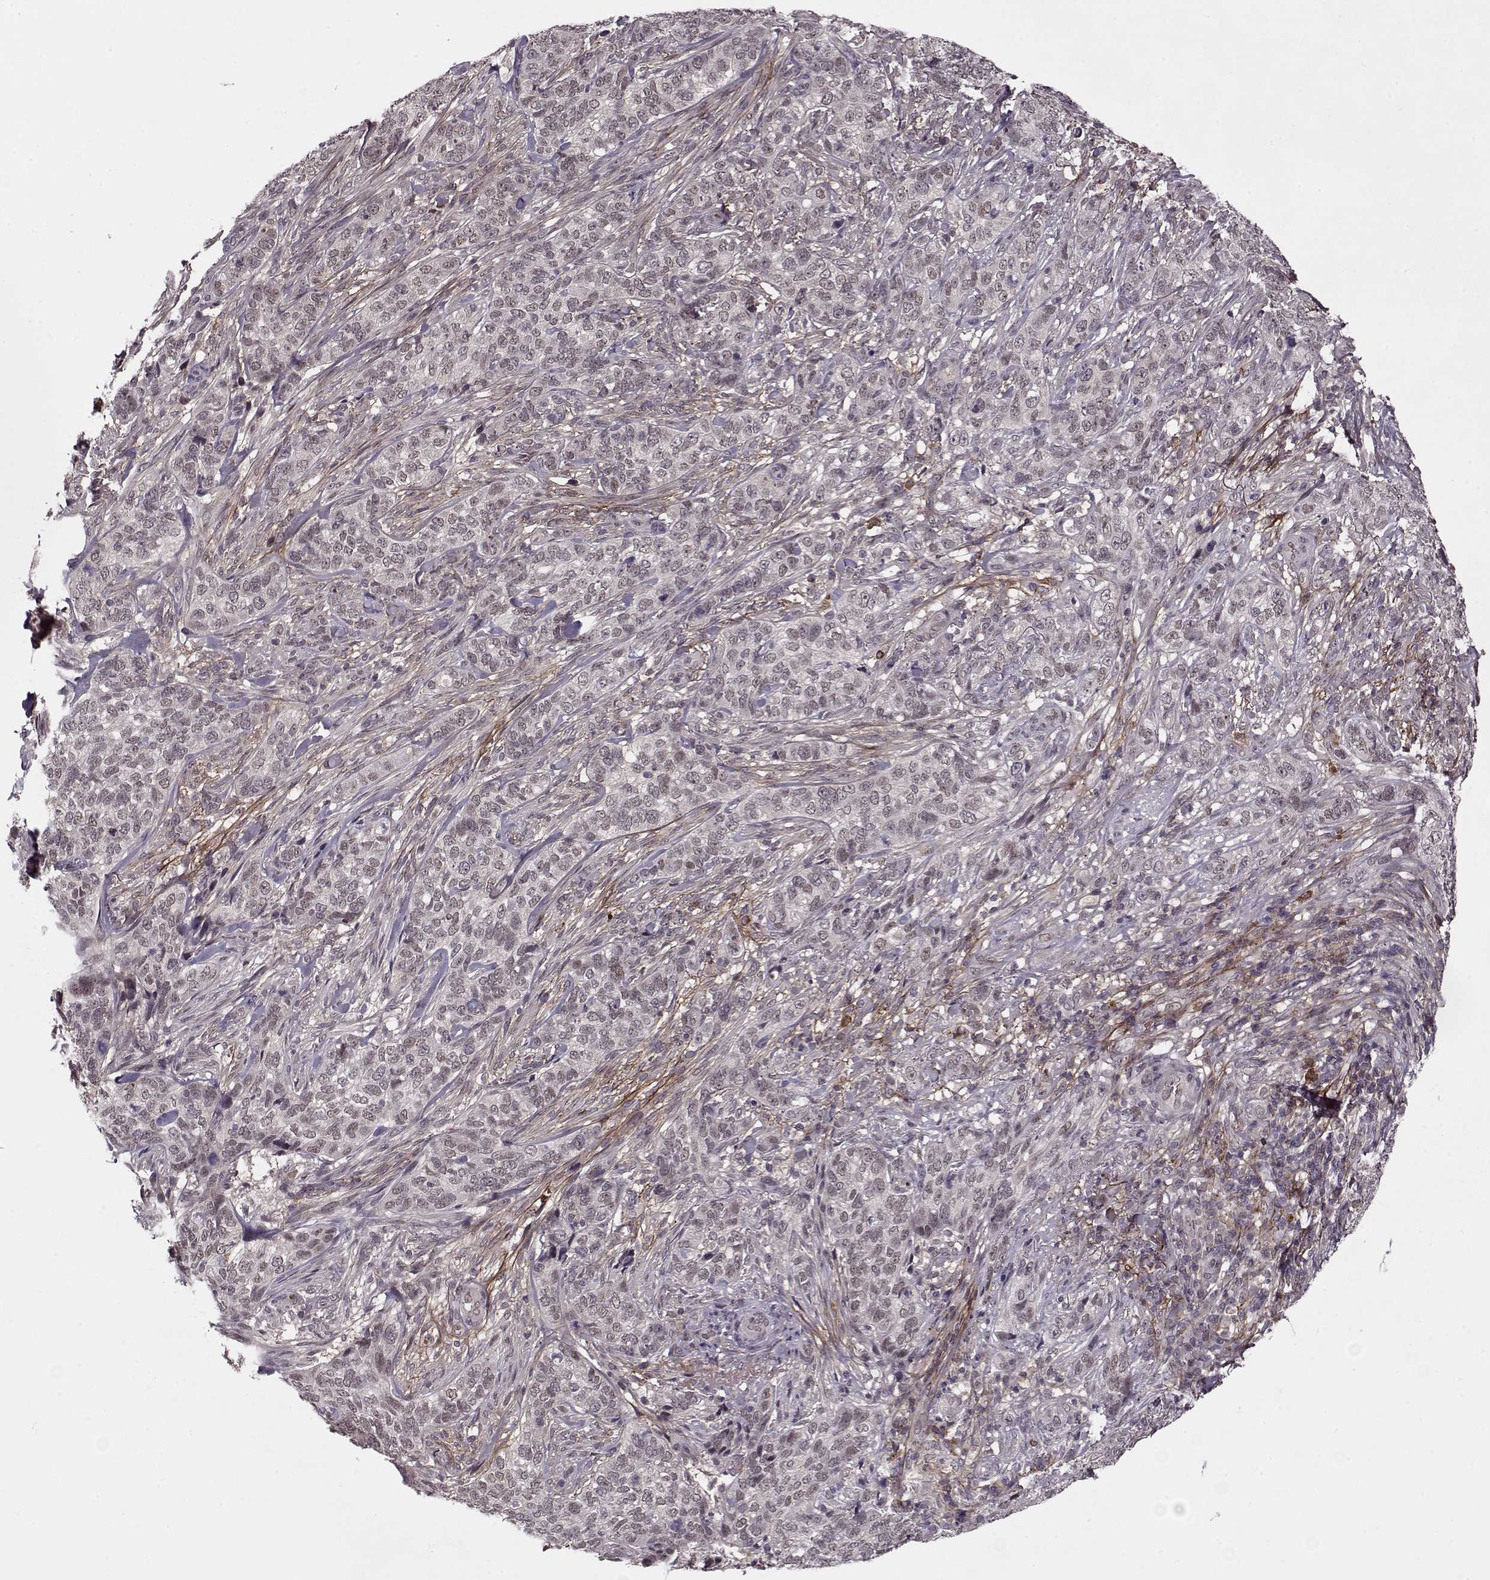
{"staining": {"intensity": "negative", "quantity": "none", "location": "none"}, "tissue": "skin cancer", "cell_type": "Tumor cells", "image_type": "cancer", "snomed": [{"axis": "morphology", "description": "Basal cell carcinoma"}, {"axis": "topography", "description": "Skin"}], "caption": "Immunohistochemistry of skin basal cell carcinoma exhibits no staining in tumor cells.", "gene": "DENND4B", "patient": {"sex": "female", "age": 69}}